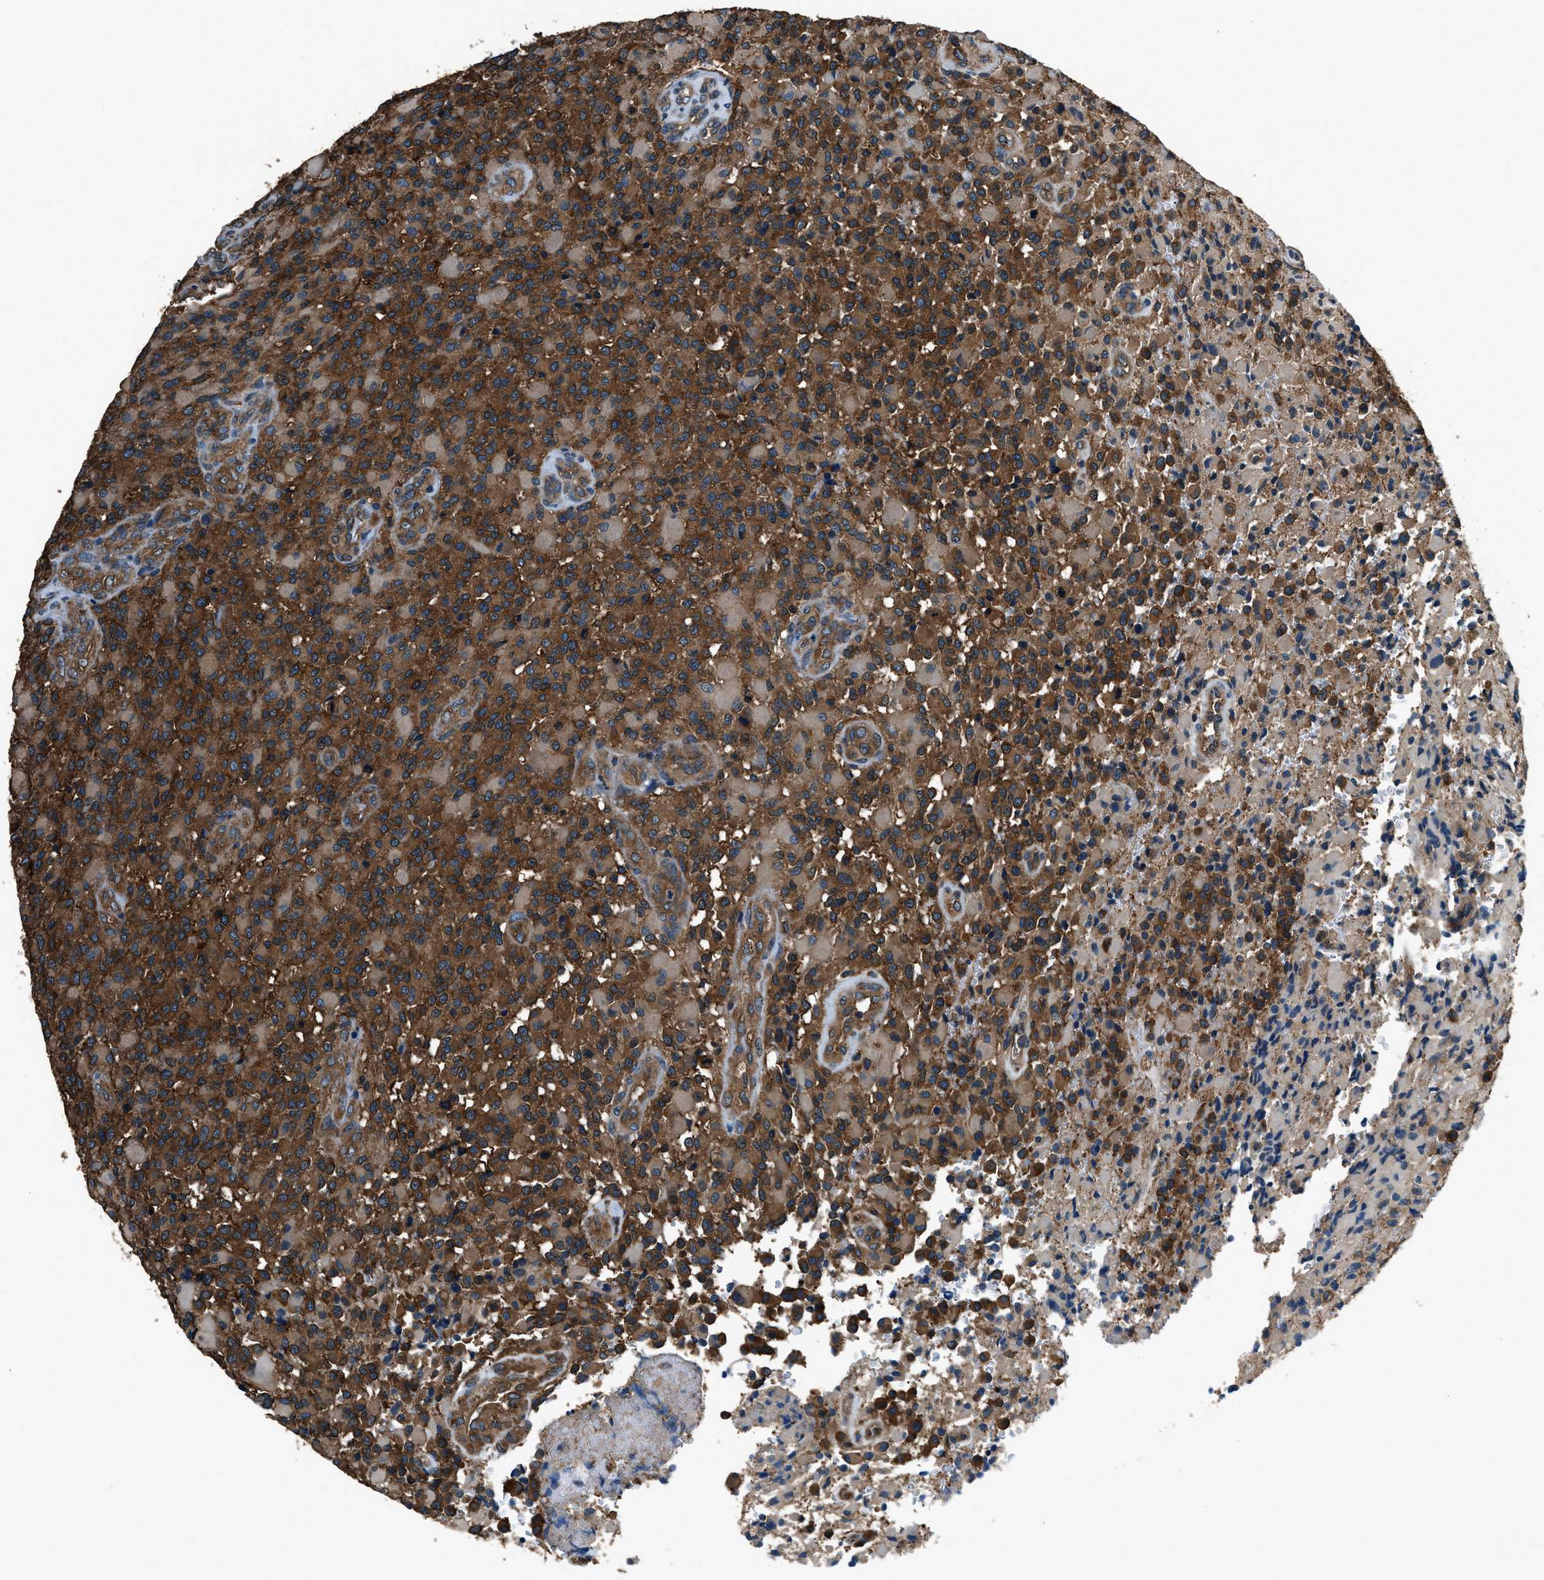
{"staining": {"intensity": "strong", "quantity": "25%-75%", "location": "cytoplasmic/membranous"}, "tissue": "glioma", "cell_type": "Tumor cells", "image_type": "cancer", "snomed": [{"axis": "morphology", "description": "Glioma, malignant, High grade"}, {"axis": "topography", "description": "Brain"}], "caption": "An image of human glioma stained for a protein demonstrates strong cytoplasmic/membranous brown staining in tumor cells.", "gene": "ARFGAP2", "patient": {"sex": "male", "age": 71}}